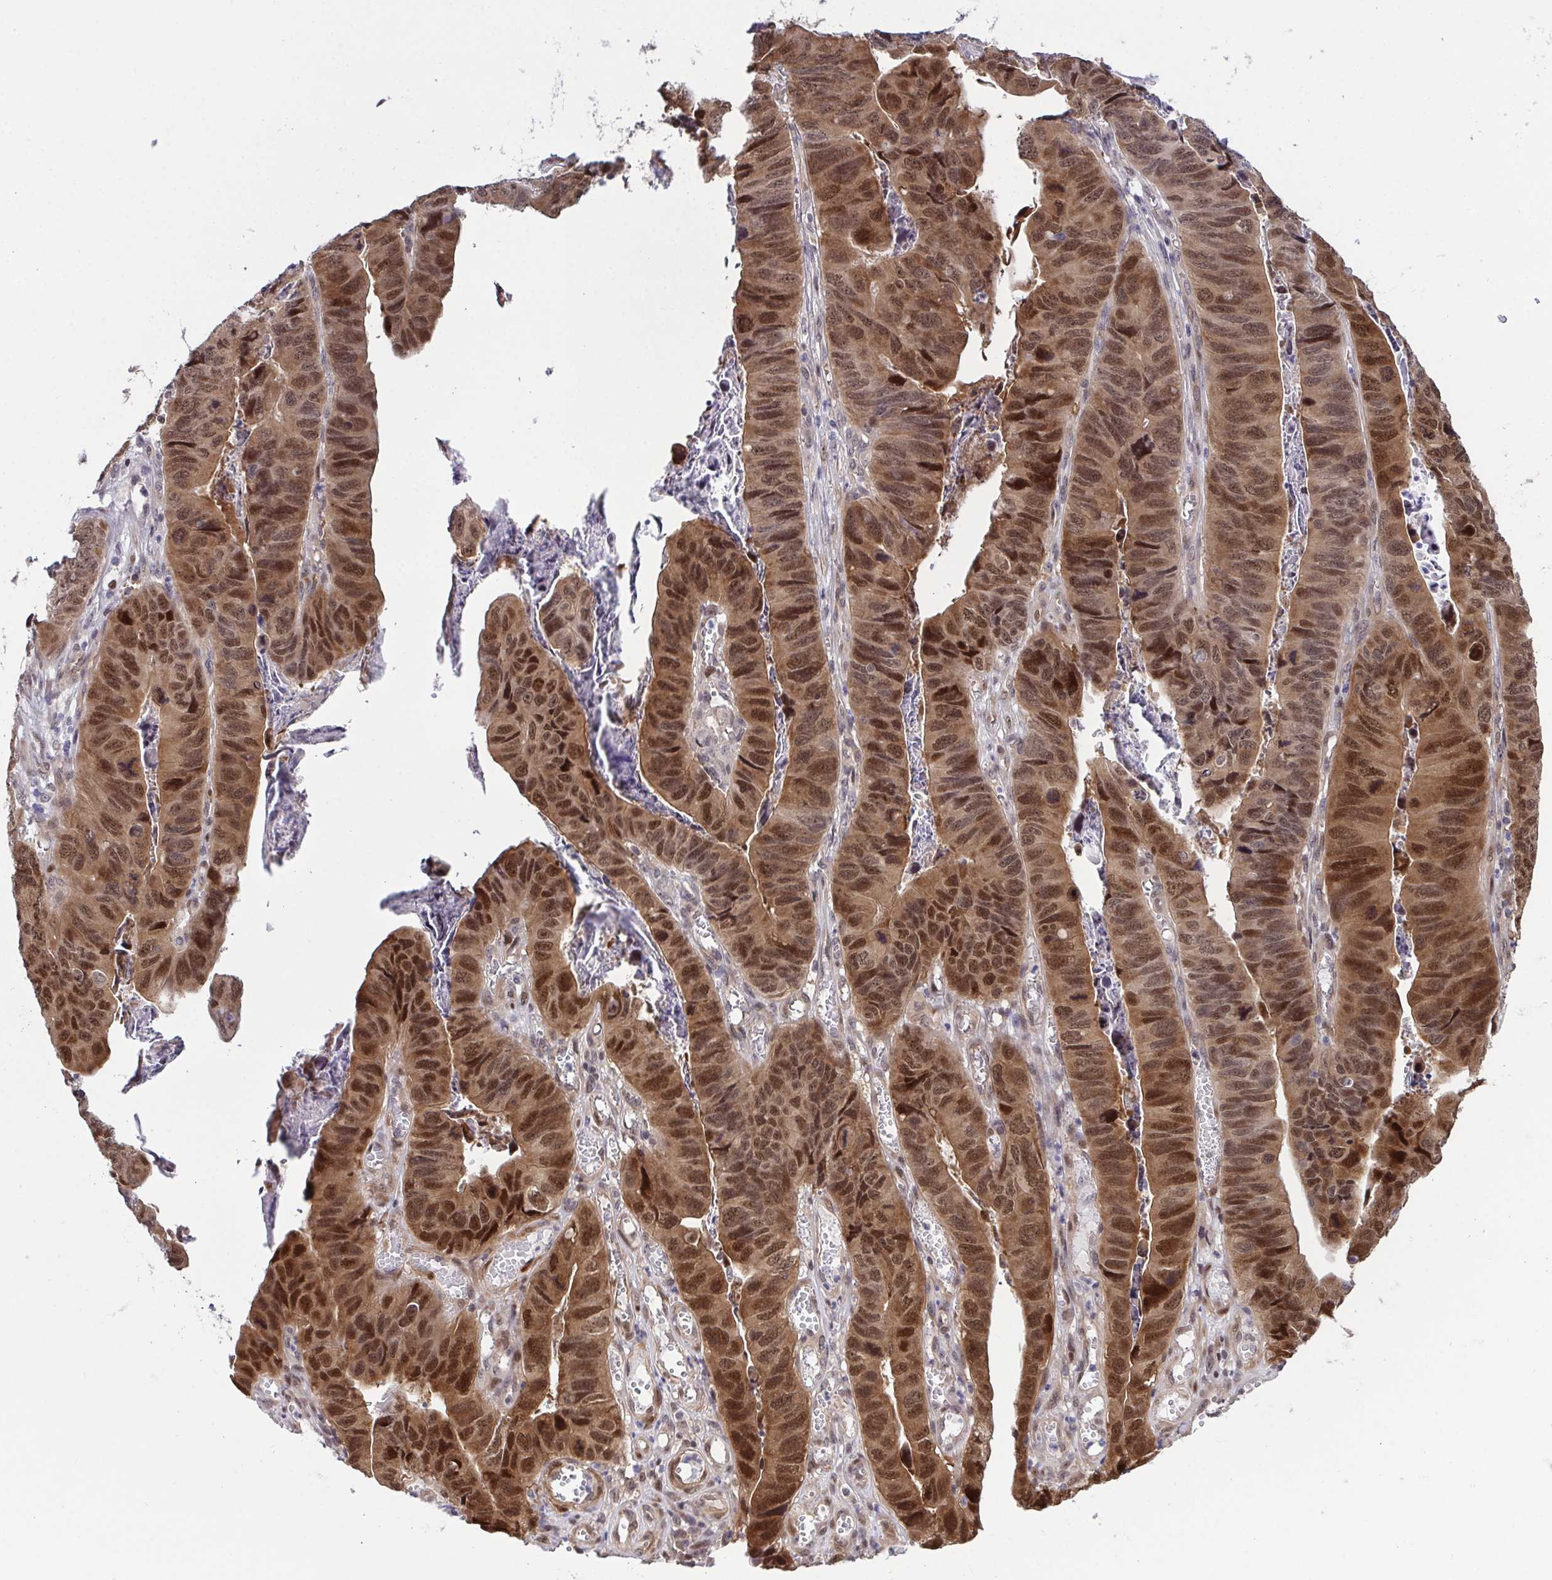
{"staining": {"intensity": "moderate", "quantity": ">75%", "location": "nuclear"}, "tissue": "stomach cancer", "cell_type": "Tumor cells", "image_type": "cancer", "snomed": [{"axis": "morphology", "description": "Adenocarcinoma, NOS"}, {"axis": "topography", "description": "Stomach, lower"}], "caption": "Protein positivity by IHC demonstrates moderate nuclear positivity in approximately >75% of tumor cells in adenocarcinoma (stomach).", "gene": "DNAJB1", "patient": {"sex": "male", "age": 77}}